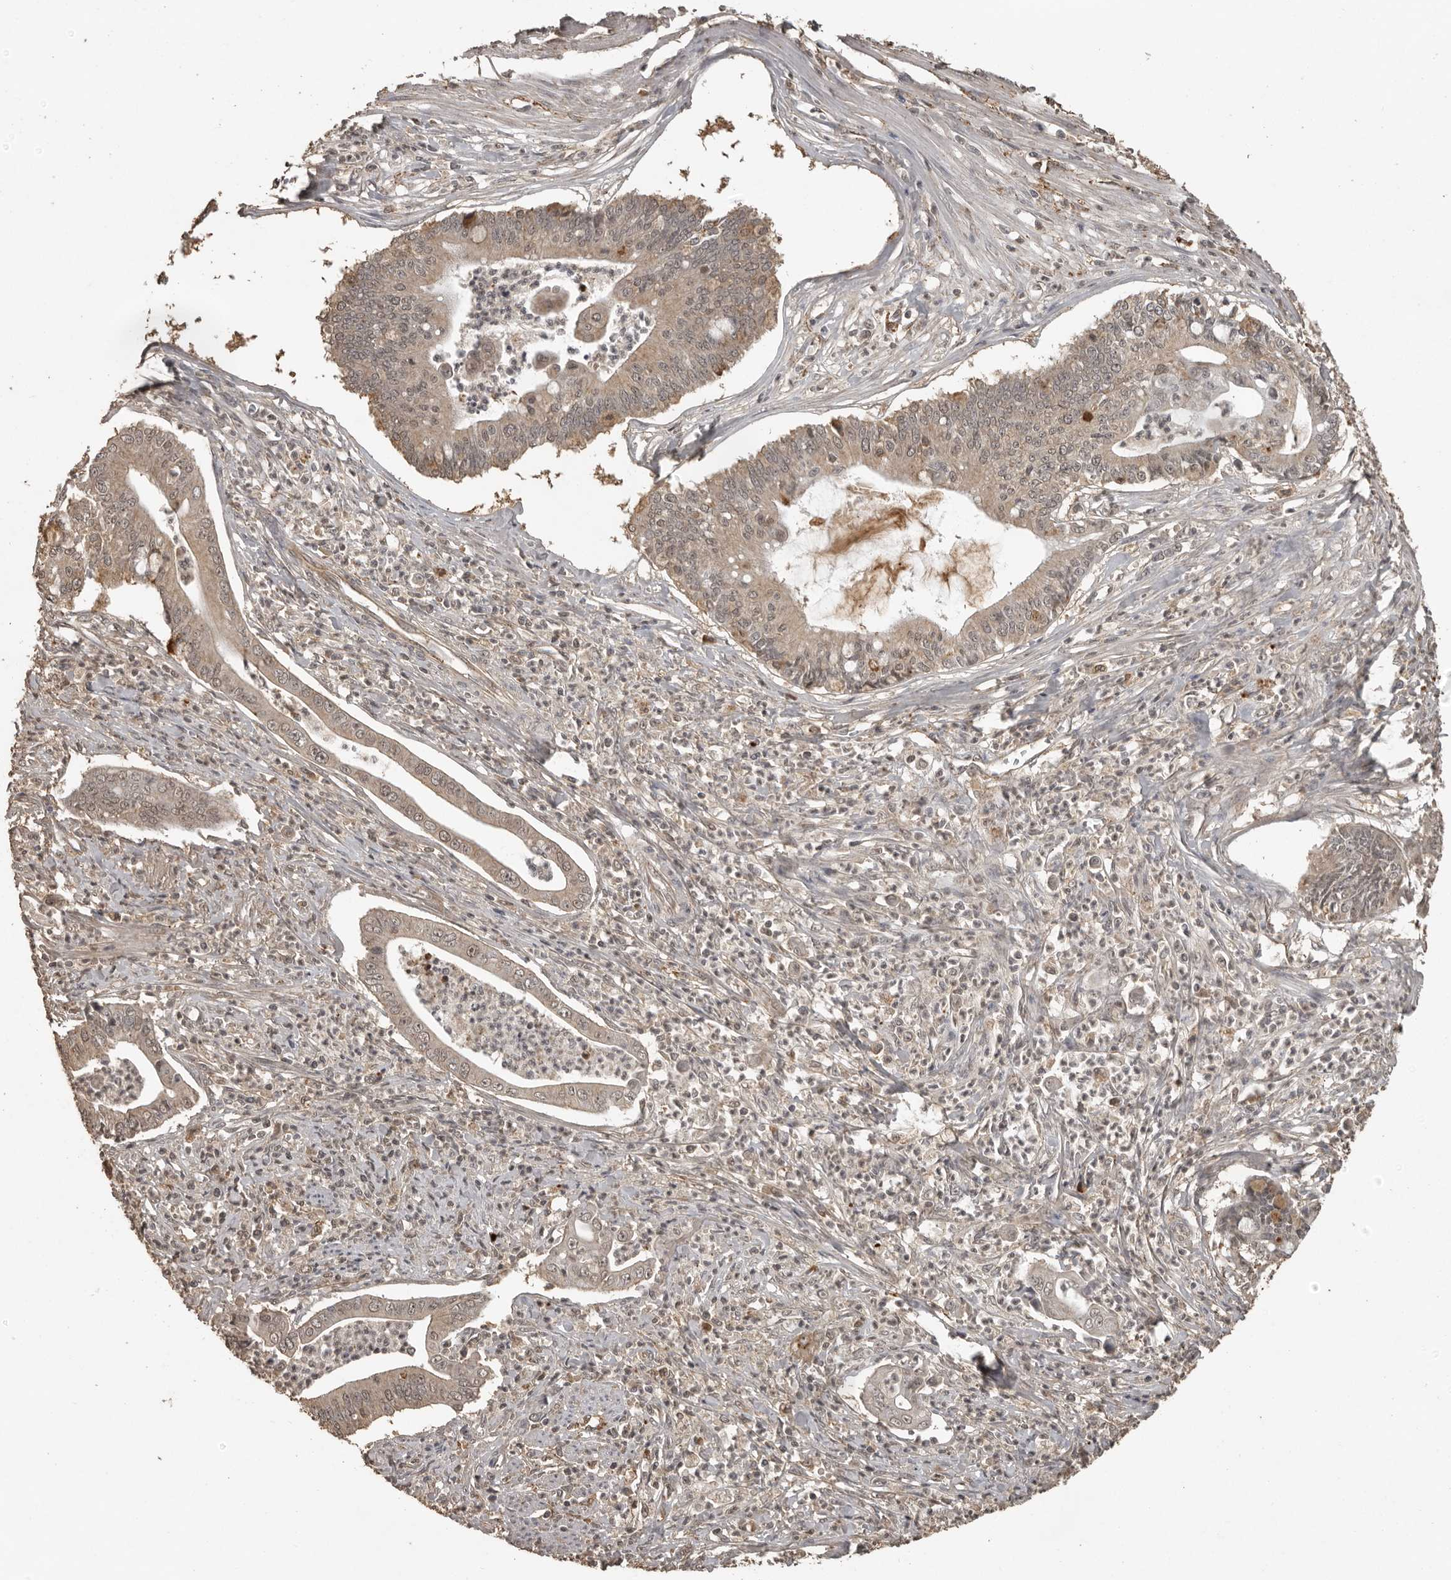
{"staining": {"intensity": "weak", "quantity": "25%-75%", "location": "cytoplasmic/membranous,nuclear"}, "tissue": "pancreatic cancer", "cell_type": "Tumor cells", "image_type": "cancer", "snomed": [{"axis": "morphology", "description": "Adenocarcinoma, NOS"}, {"axis": "topography", "description": "Pancreas"}], "caption": "There is low levels of weak cytoplasmic/membranous and nuclear expression in tumor cells of pancreatic adenocarcinoma, as demonstrated by immunohistochemical staining (brown color).", "gene": "CTF1", "patient": {"sex": "male", "age": 69}}